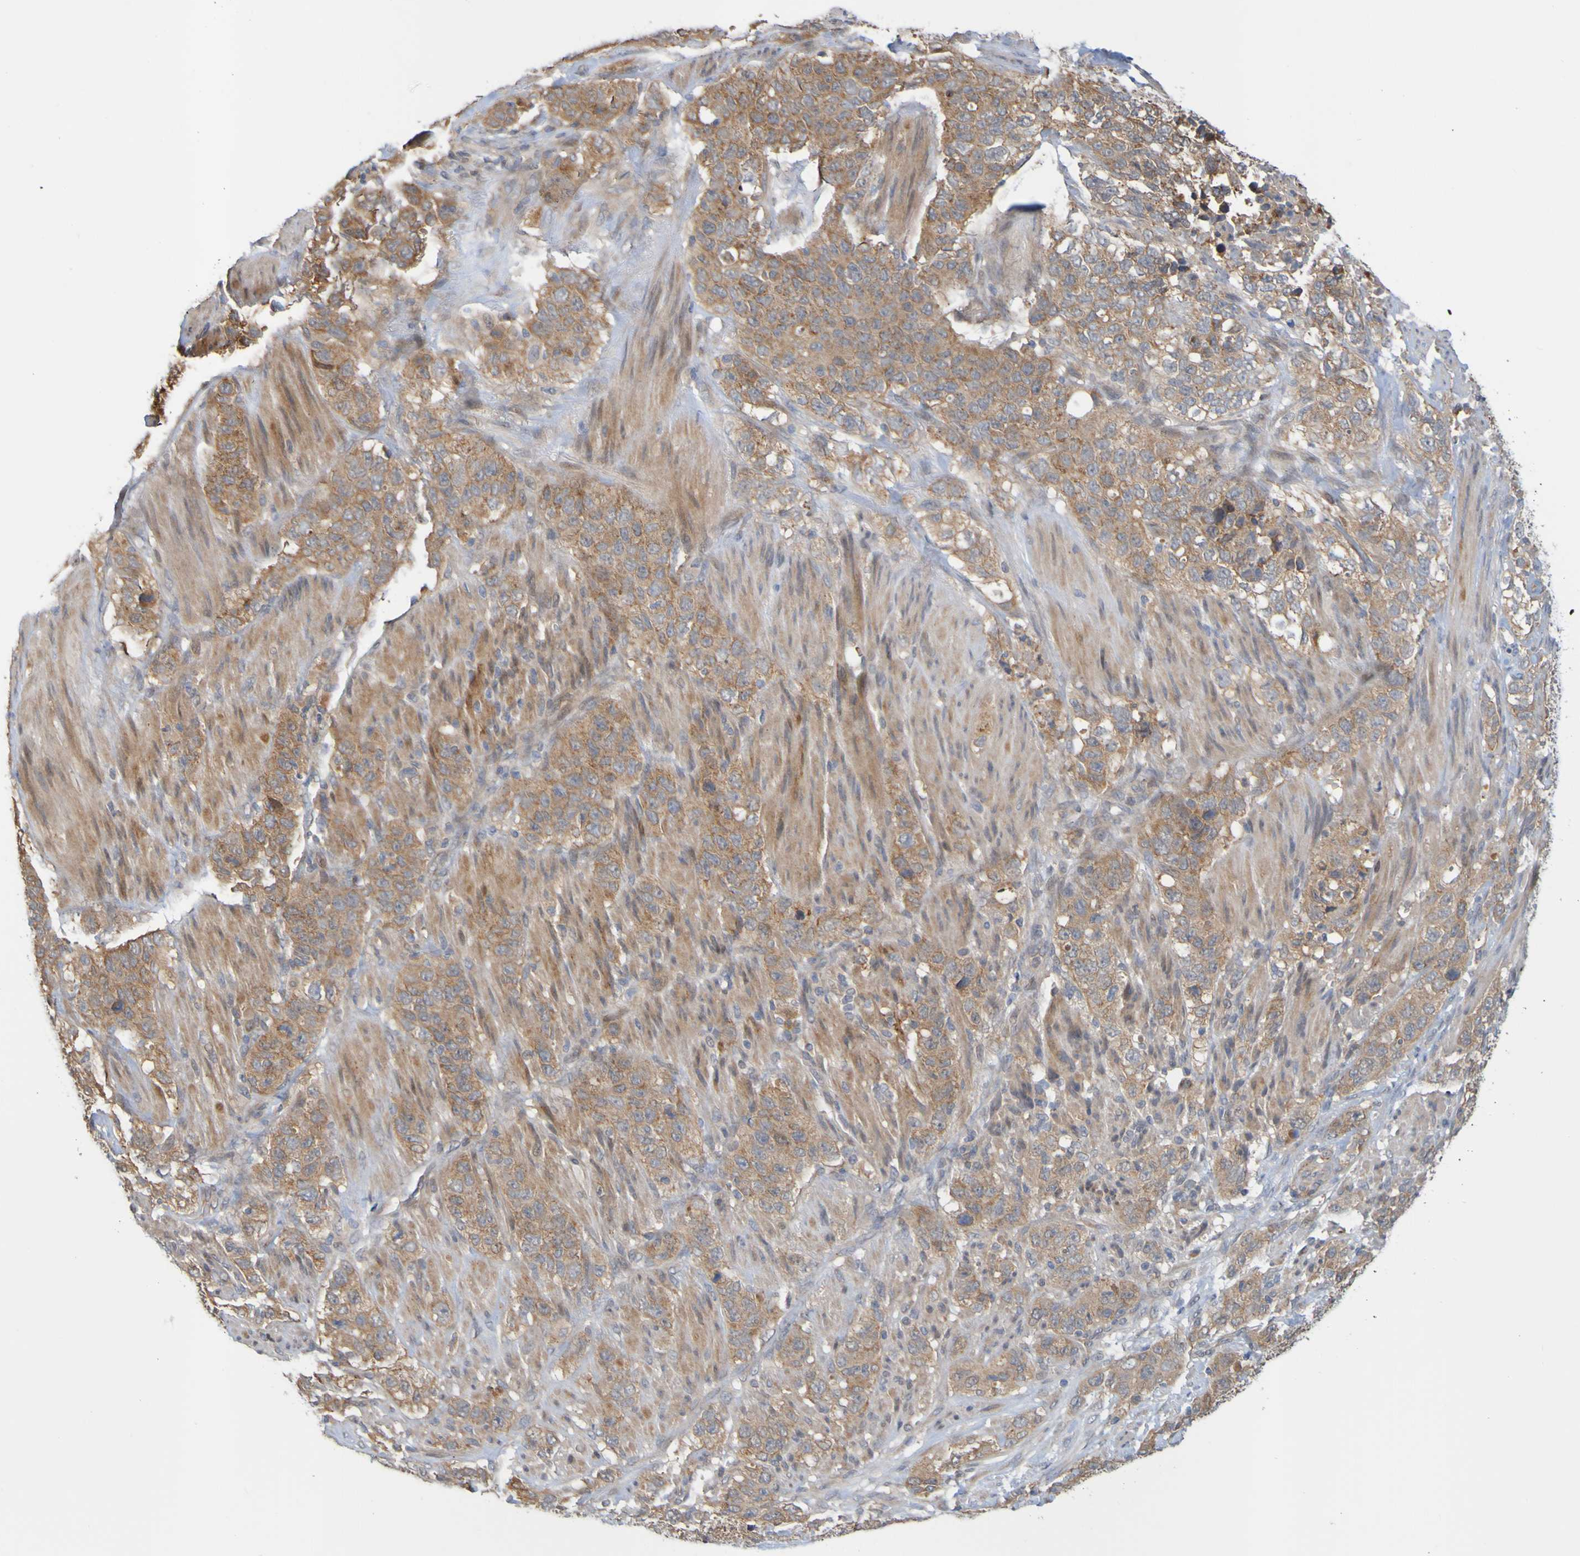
{"staining": {"intensity": "moderate", "quantity": ">75%", "location": "cytoplasmic/membranous"}, "tissue": "stomach cancer", "cell_type": "Tumor cells", "image_type": "cancer", "snomed": [{"axis": "morphology", "description": "Adenocarcinoma, NOS"}, {"axis": "topography", "description": "Stomach"}], "caption": "Human stomach adenocarcinoma stained with a brown dye displays moderate cytoplasmic/membranous positive positivity in about >75% of tumor cells.", "gene": "NAV2", "patient": {"sex": "male", "age": 48}}